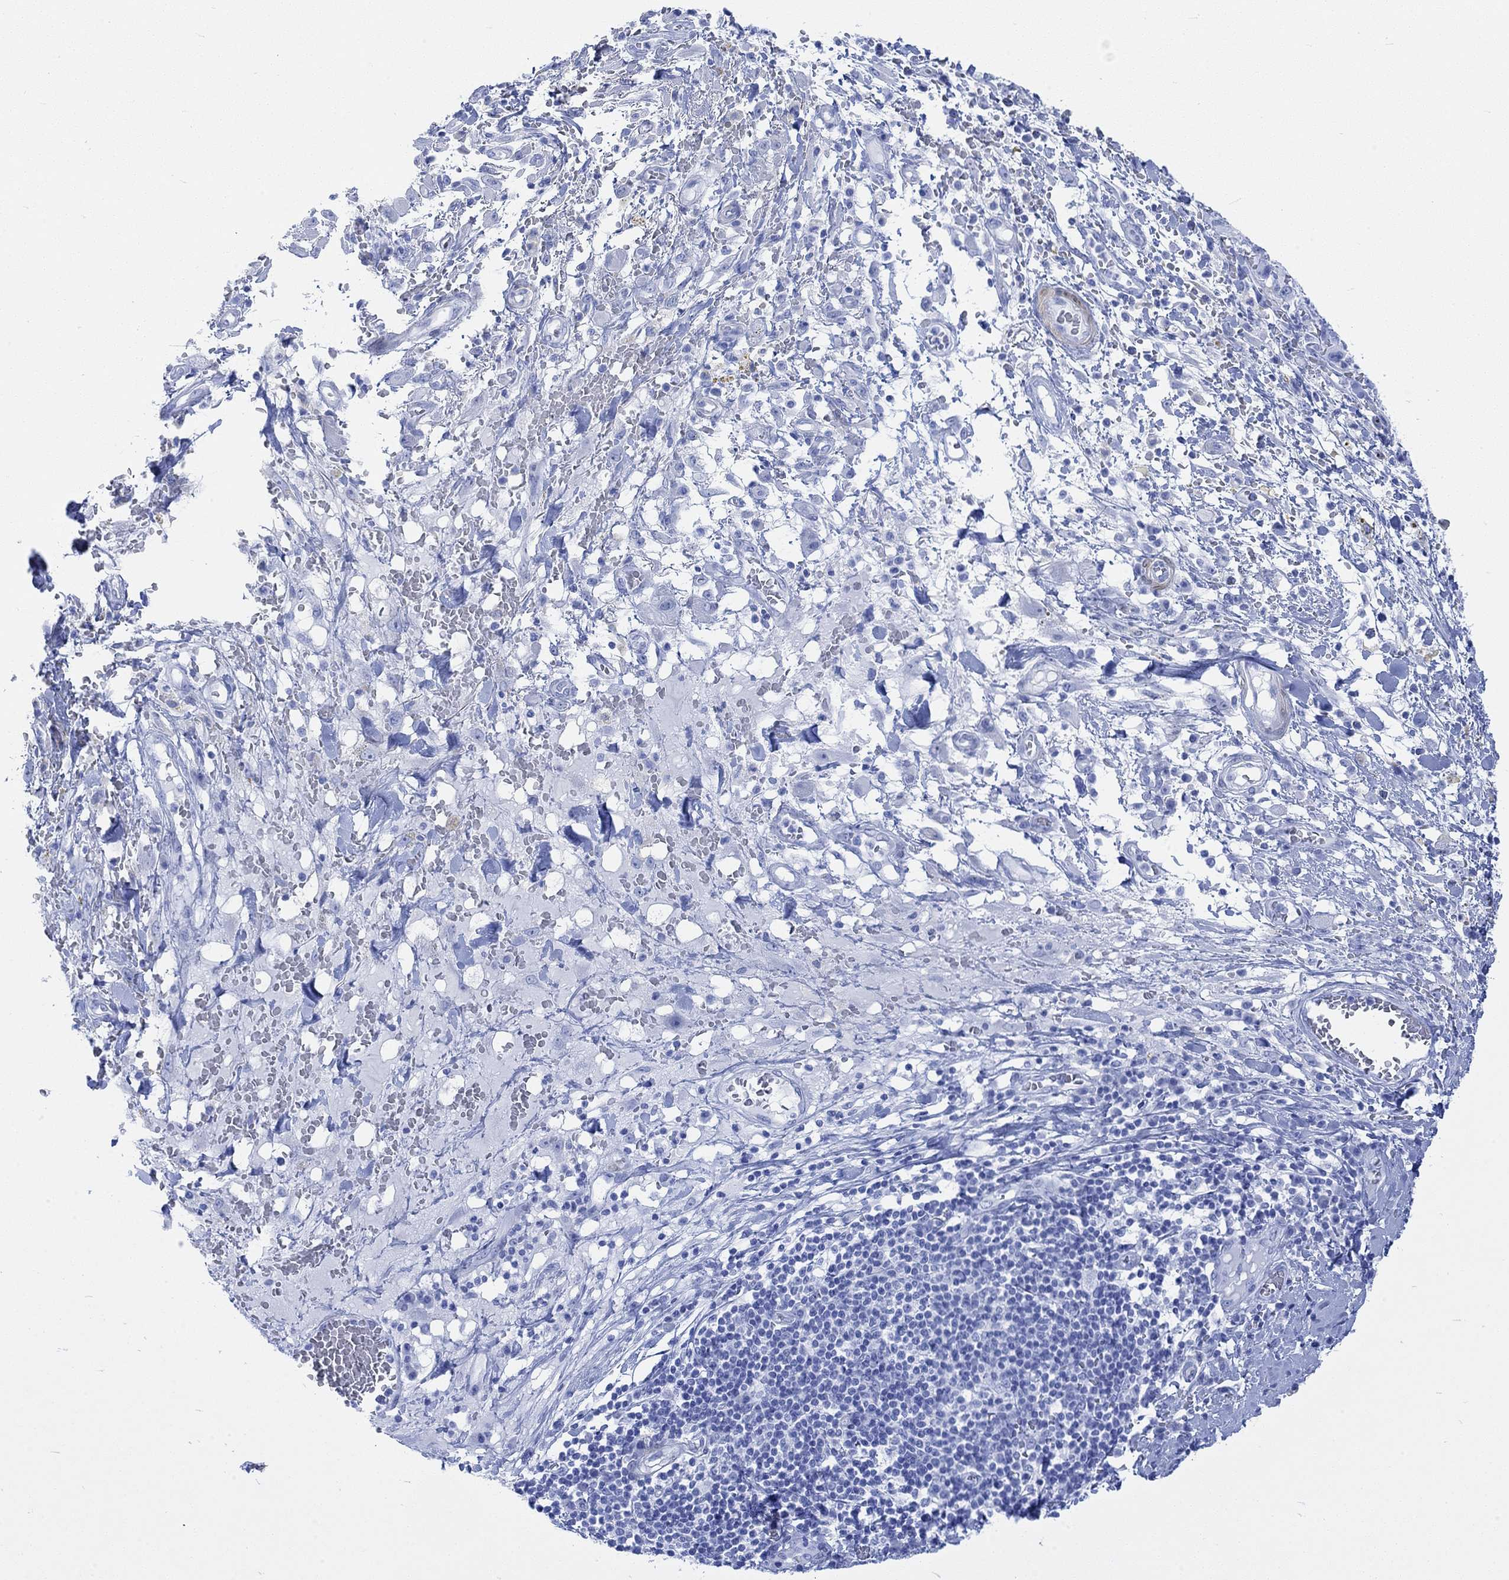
{"staining": {"intensity": "negative", "quantity": "none", "location": "none"}, "tissue": "melanoma", "cell_type": "Tumor cells", "image_type": "cancer", "snomed": [{"axis": "morphology", "description": "Malignant melanoma, NOS"}, {"axis": "topography", "description": "Skin"}], "caption": "Tumor cells are negative for brown protein staining in melanoma.", "gene": "TPPP3", "patient": {"sex": "female", "age": 91}}